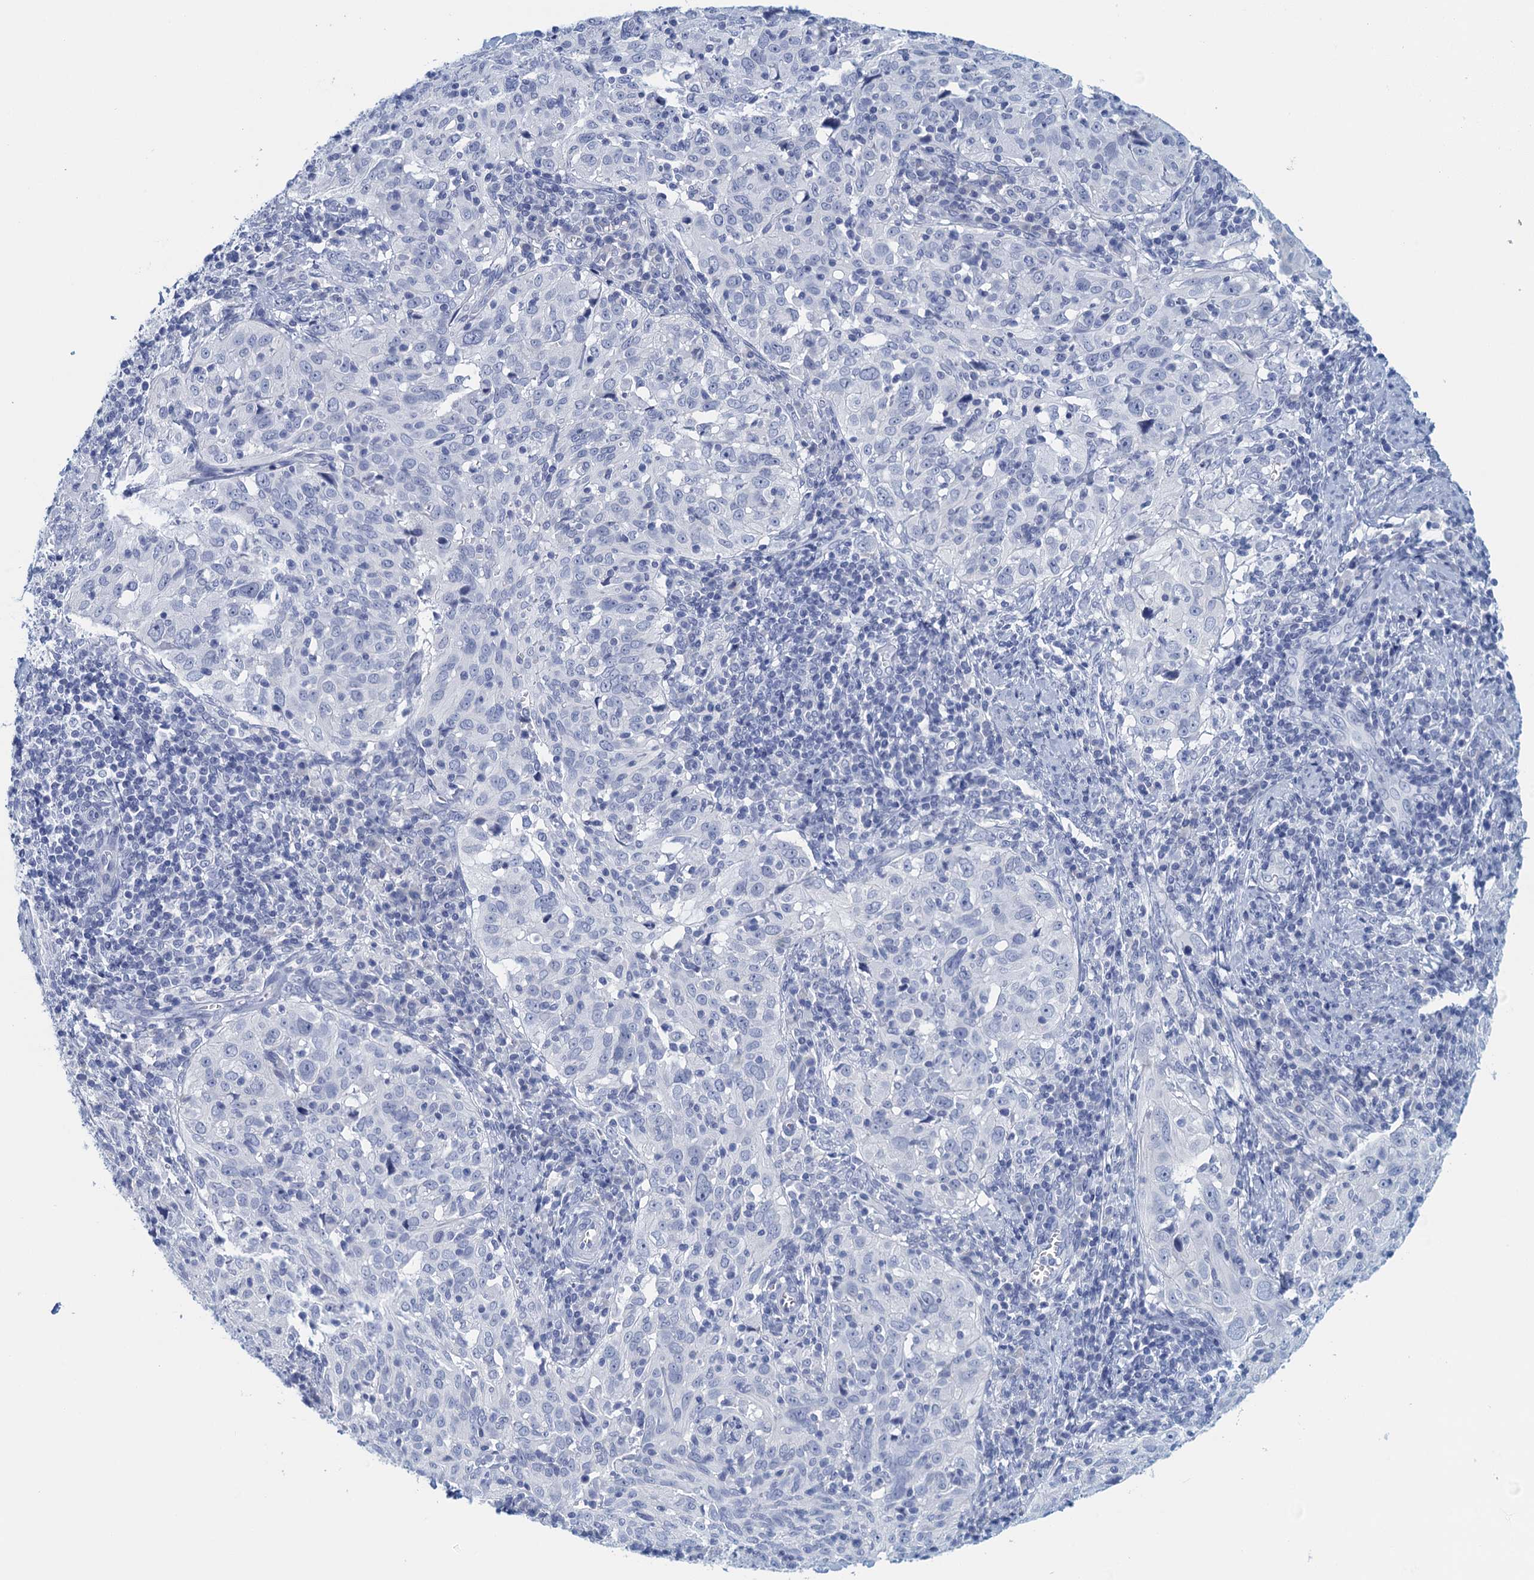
{"staining": {"intensity": "negative", "quantity": "none", "location": "none"}, "tissue": "cervical cancer", "cell_type": "Tumor cells", "image_type": "cancer", "snomed": [{"axis": "morphology", "description": "Normal tissue, NOS"}, {"axis": "morphology", "description": "Squamous cell carcinoma, NOS"}, {"axis": "topography", "description": "Cervix"}], "caption": "High power microscopy image of an IHC histopathology image of cervical cancer, revealing no significant expression in tumor cells. (Immunohistochemistry (ihc), brightfield microscopy, high magnification).", "gene": "CYP51A1", "patient": {"sex": "female", "age": 31}}